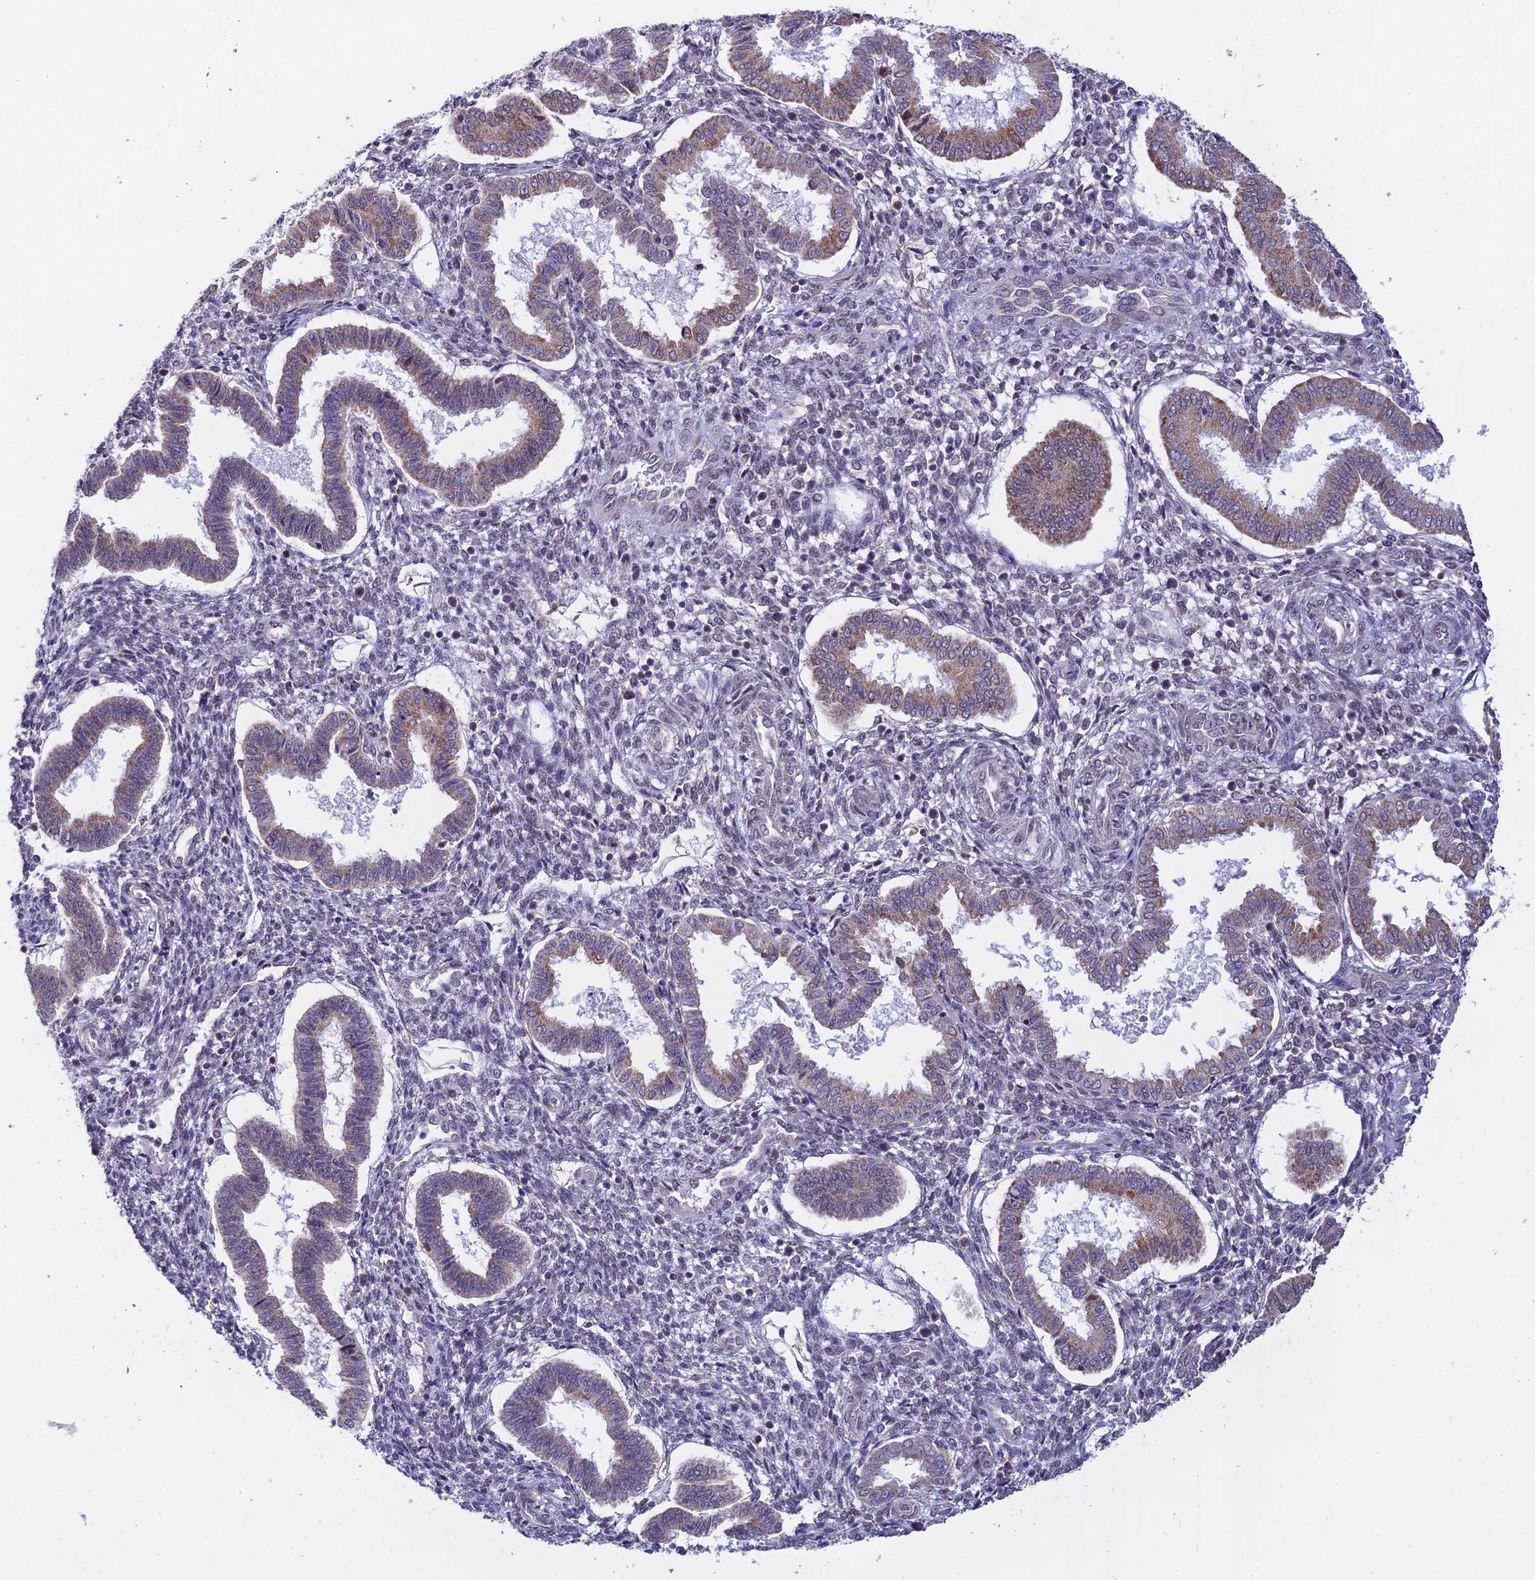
{"staining": {"intensity": "moderate", "quantity": "<25%", "location": "nuclear"}, "tissue": "endometrium", "cell_type": "Cells in endometrial stroma", "image_type": "normal", "snomed": [{"axis": "morphology", "description": "Normal tissue, NOS"}, {"axis": "topography", "description": "Endometrium"}], "caption": "Immunohistochemistry photomicrograph of normal endometrium: endometrium stained using IHC demonstrates low levels of moderate protein expression localized specifically in the nuclear of cells in endometrial stroma, appearing as a nuclear brown color.", "gene": "C2orf49", "patient": {"sex": "female", "age": 24}}